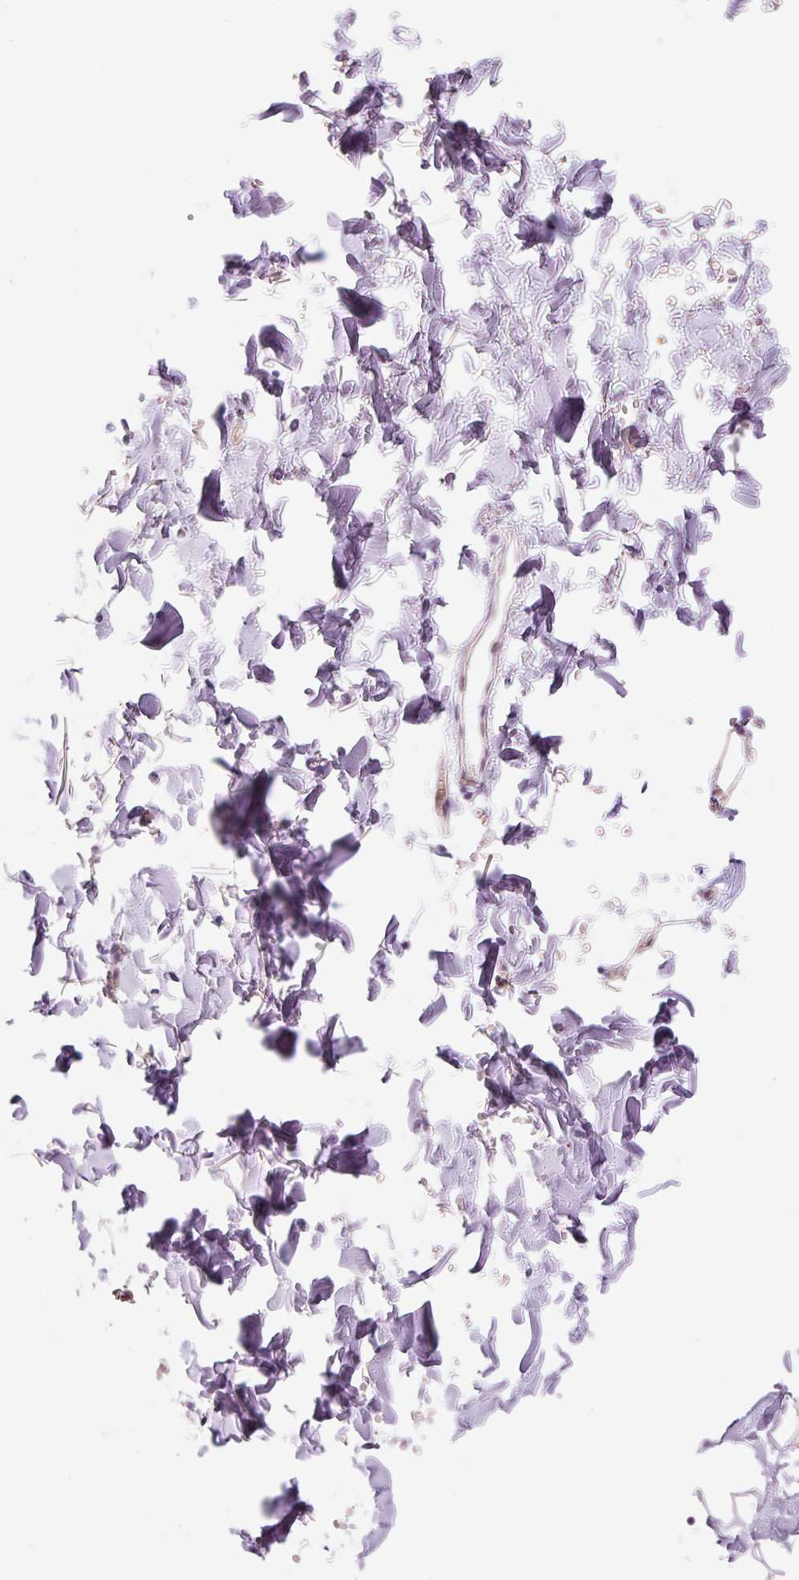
{"staining": {"intensity": "negative", "quantity": "none", "location": "none"}, "tissue": "adipose tissue", "cell_type": "Adipocytes", "image_type": "normal", "snomed": [{"axis": "morphology", "description": "Normal tissue, NOS"}, {"axis": "topography", "description": "Cartilage tissue"}, {"axis": "topography", "description": "Bronchus"}, {"axis": "topography", "description": "Peripheral nerve tissue"}], "caption": "IHC image of unremarkable adipose tissue stained for a protein (brown), which demonstrates no expression in adipocytes. Brightfield microscopy of immunohistochemistry stained with DAB (brown) and hematoxylin (blue), captured at high magnification.", "gene": "FABP5", "patient": {"sex": "female", "age": 59}}